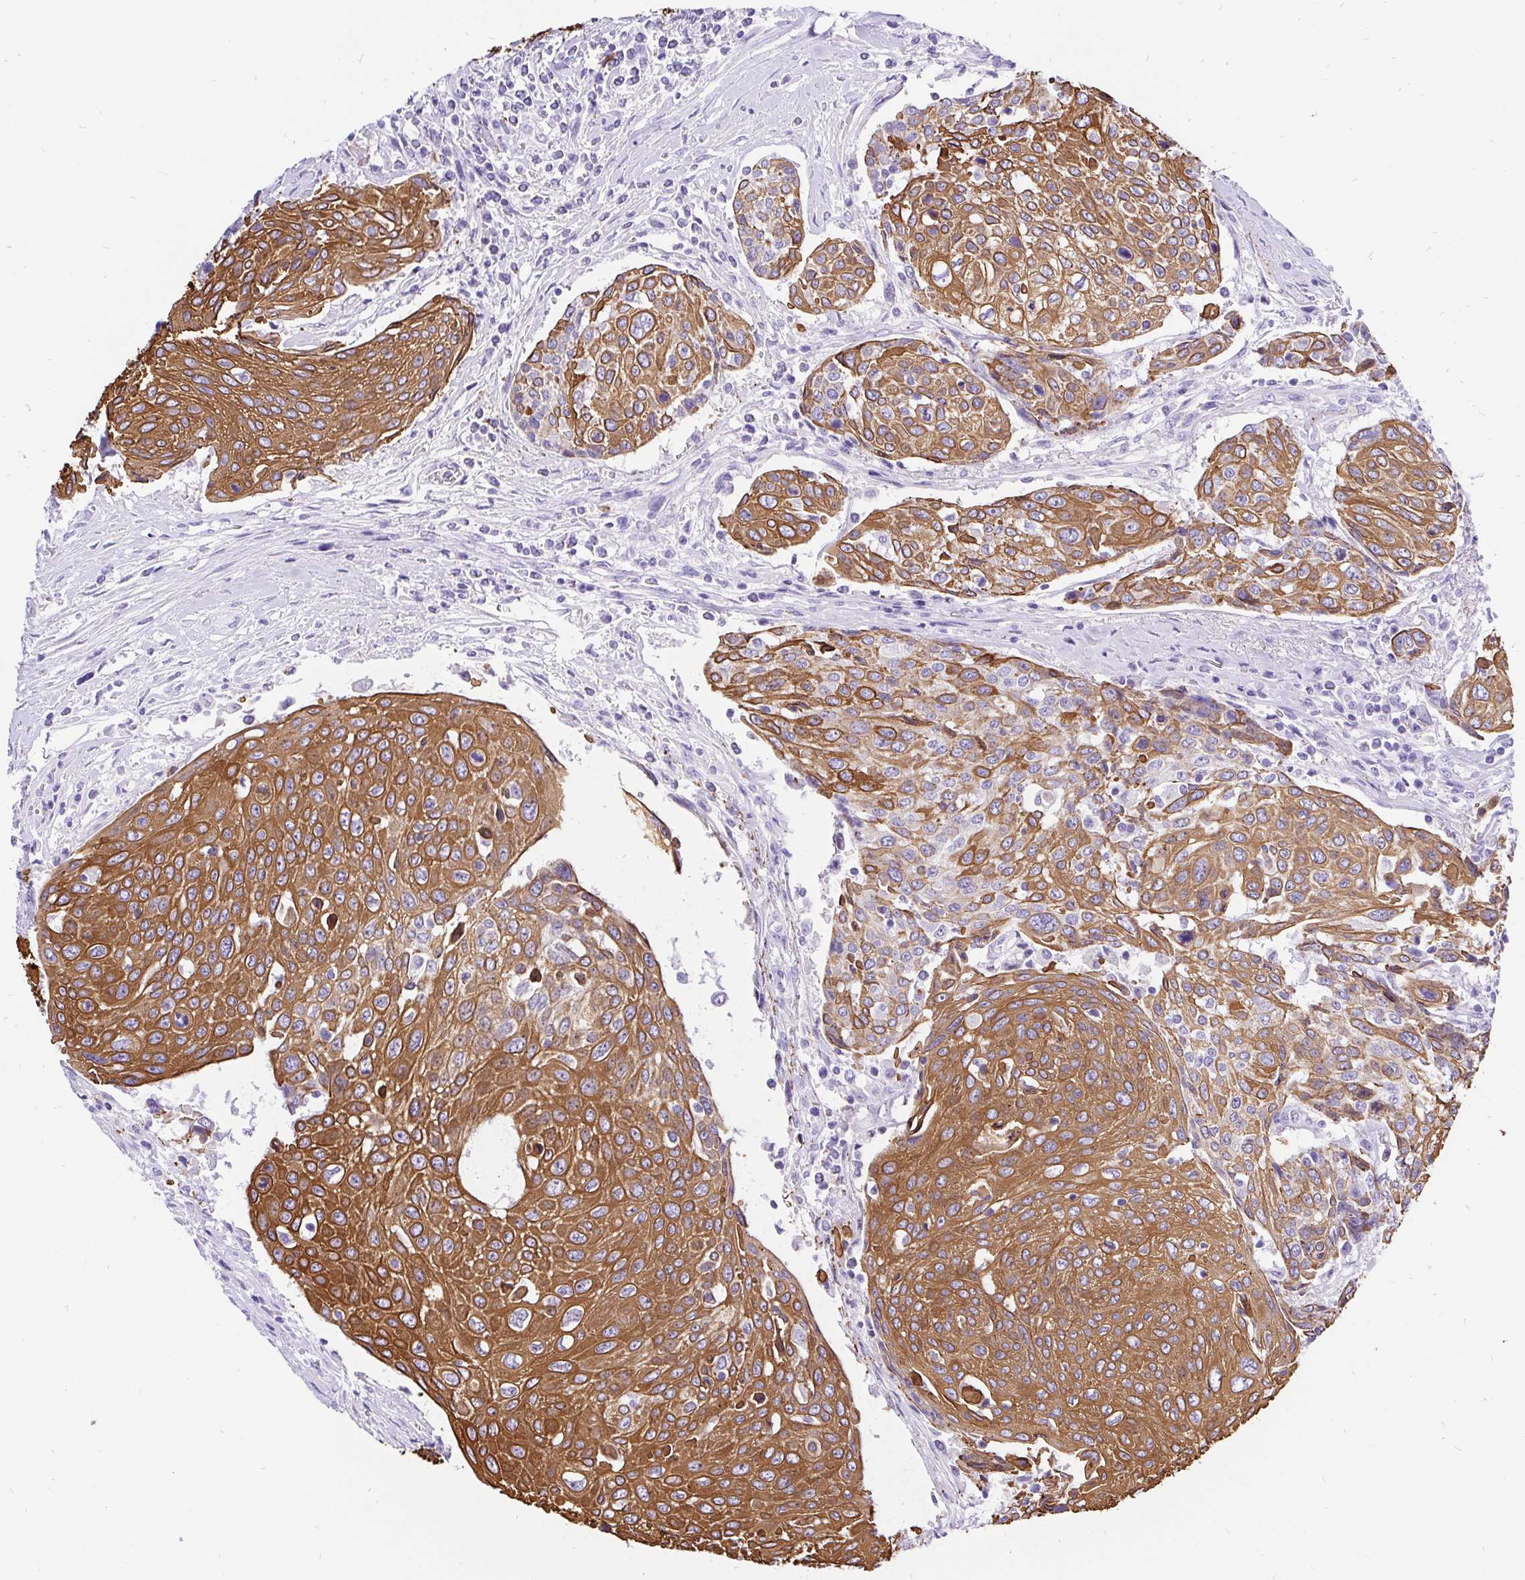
{"staining": {"intensity": "strong", "quantity": "25%-75%", "location": "cytoplasmic/membranous"}, "tissue": "urothelial cancer", "cell_type": "Tumor cells", "image_type": "cancer", "snomed": [{"axis": "morphology", "description": "Urothelial carcinoma, High grade"}, {"axis": "topography", "description": "Urinary bladder"}], "caption": "DAB immunohistochemical staining of human urothelial cancer shows strong cytoplasmic/membranous protein staining in about 25%-75% of tumor cells.", "gene": "KRT13", "patient": {"sex": "female", "age": 70}}